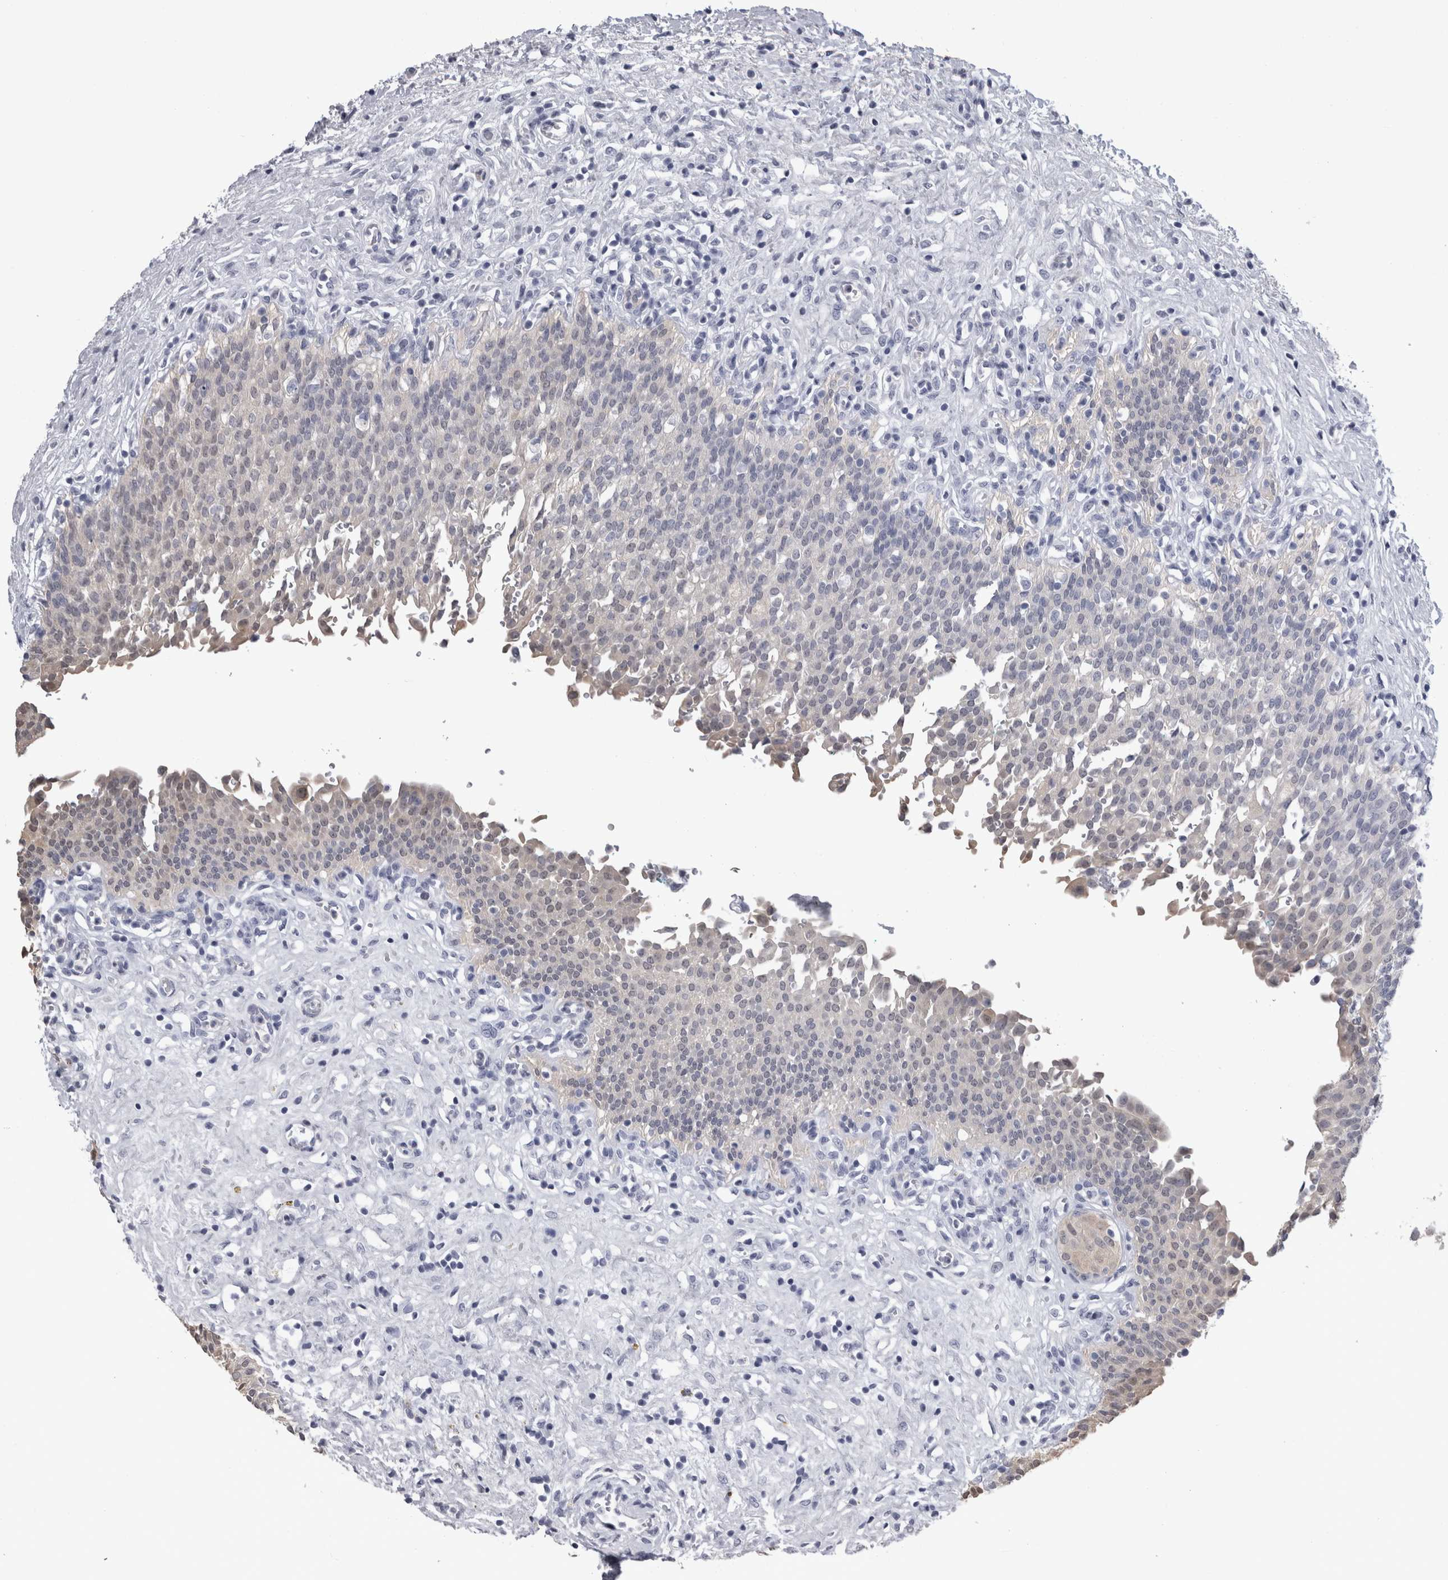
{"staining": {"intensity": "weak", "quantity": "<25%", "location": "cytoplasmic/membranous,nuclear"}, "tissue": "urinary bladder", "cell_type": "Urothelial cells", "image_type": "normal", "snomed": [{"axis": "morphology", "description": "Urothelial carcinoma, High grade"}, {"axis": "topography", "description": "Urinary bladder"}], "caption": "Benign urinary bladder was stained to show a protein in brown. There is no significant expression in urothelial cells.", "gene": "ALDH8A1", "patient": {"sex": "male", "age": 46}}